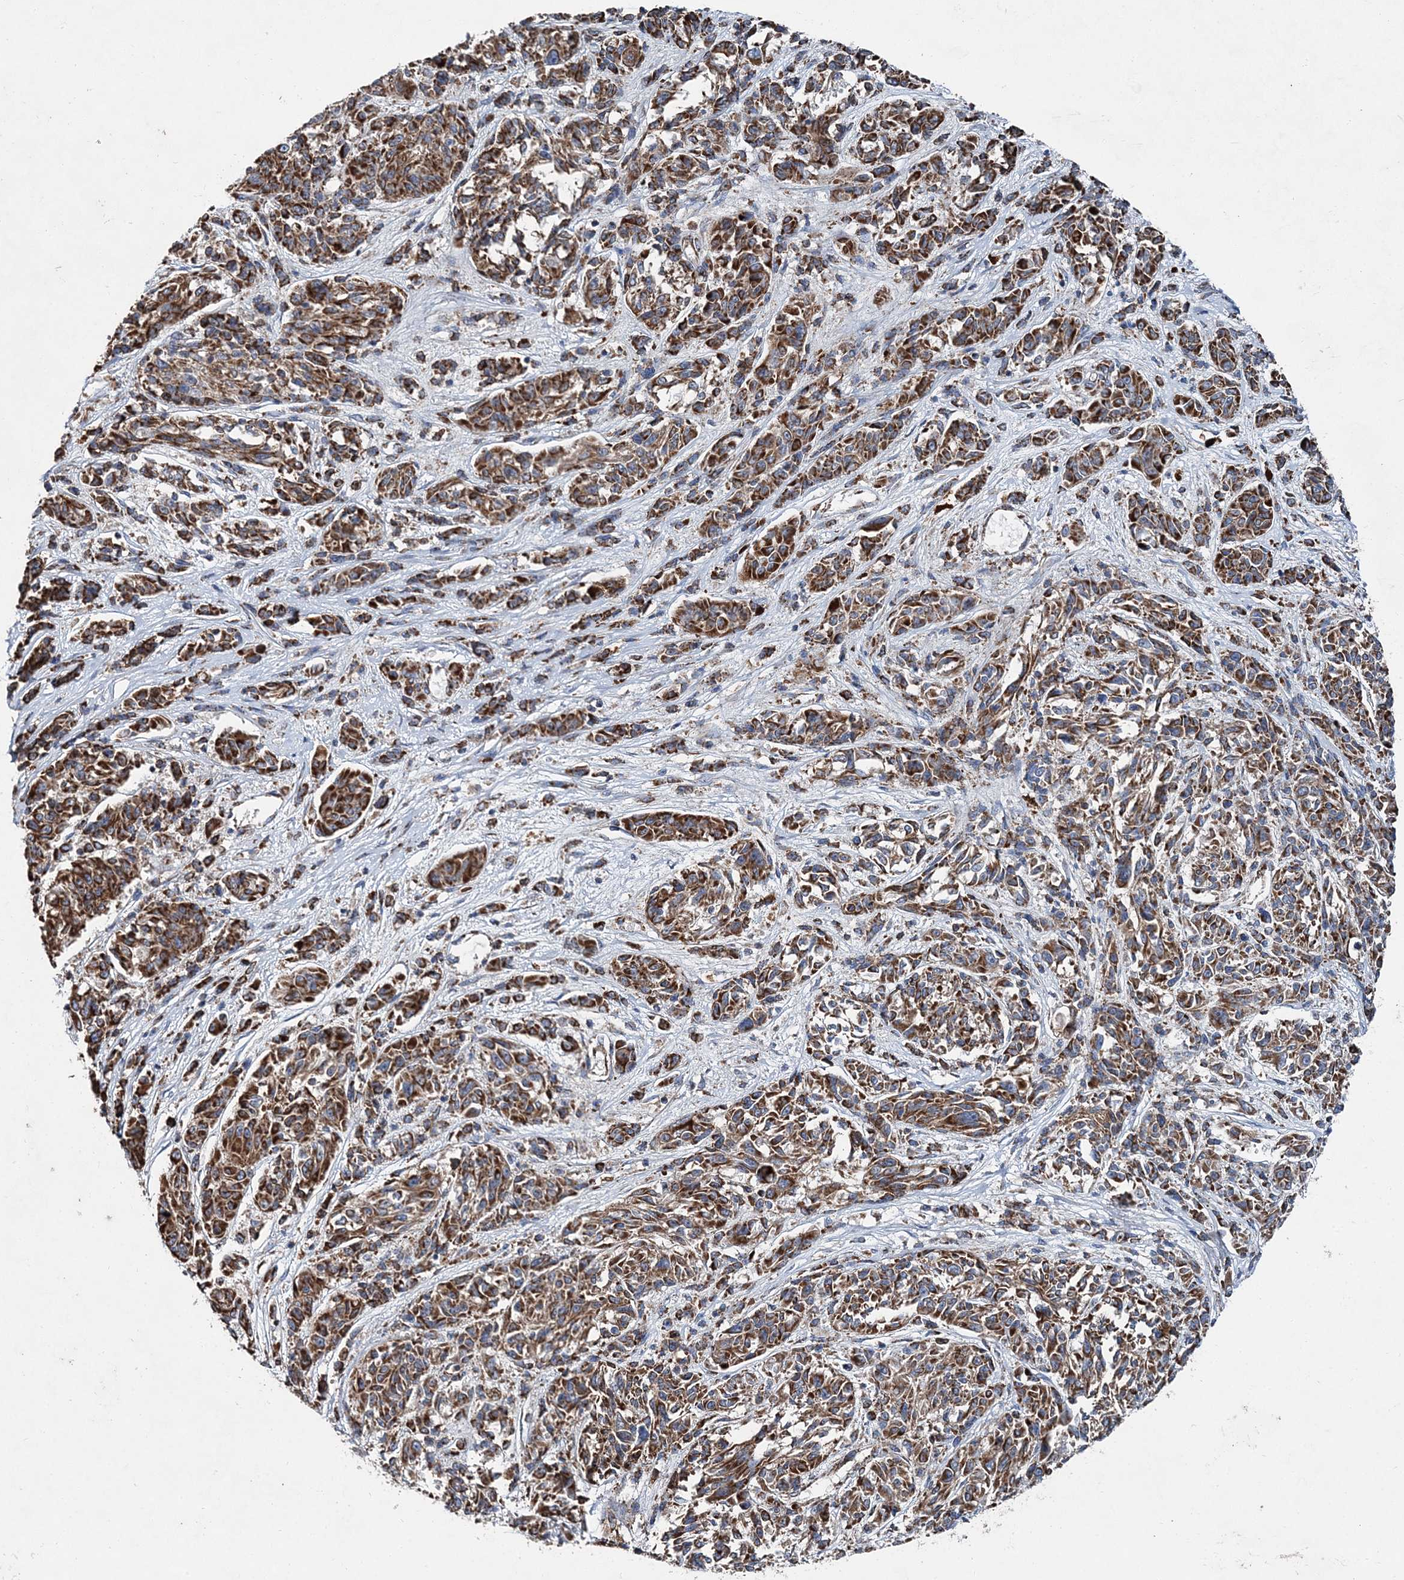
{"staining": {"intensity": "strong", "quantity": ">75%", "location": "cytoplasmic/membranous"}, "tissue": "melanoma", "cell_type": "Tumor cells", "image_type": "cancer", "snomed": [{"axis": "morphology", "description": "Malignant melanoma, NOS"}, {"axis": "topography", "description": "Skin"}], "caption": "Human malignant melanoma stained for a protein (brown) demonstrates strong cytoplasmic/membranous positive expression in about >75% of tumor cells.", "gene": "SPAG16", "patient": {"sex": "male", "age": 53}}